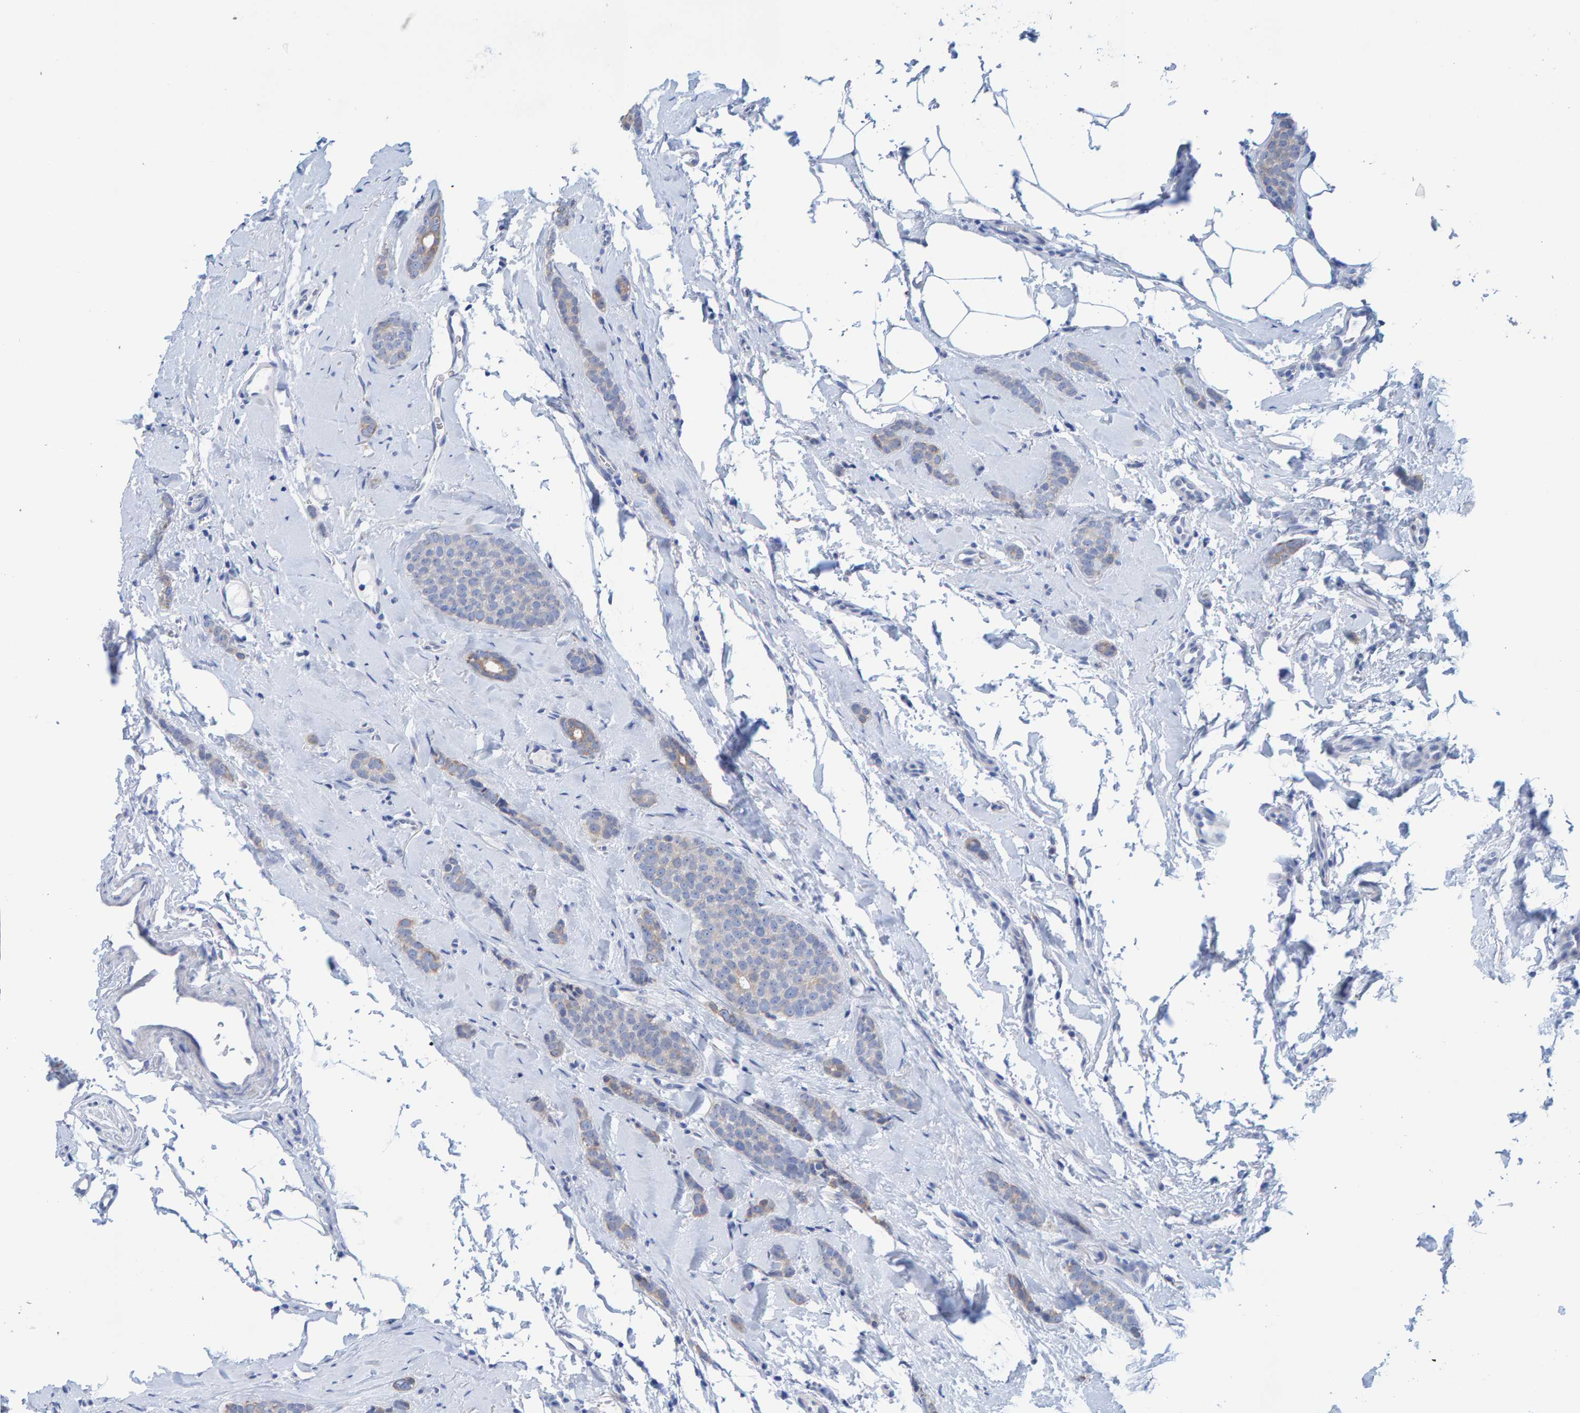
{"staining": {"intensity": "weak", "quantity": "<25%", "location": "cytoplasmic/membranous"}, "tissue": "breast cancer", "cell_type": "Tumor cells", "image_type": "cancer", "snomed": [{"axis": "morphology", "description": "Lobular carcinoma"}, {"axis": "topography", "description": "Skin"}, {"axis": "topography", "description": "Breast"}], "caption": "Immunohistochemistry (IHC) micrograph of breast cancer (lobular carcinoma) stained for a protein (brown), which displays no staining in tumor cells.", "gene": "JAKMIP3", "patient": {"sex": "female", "age": 46}}